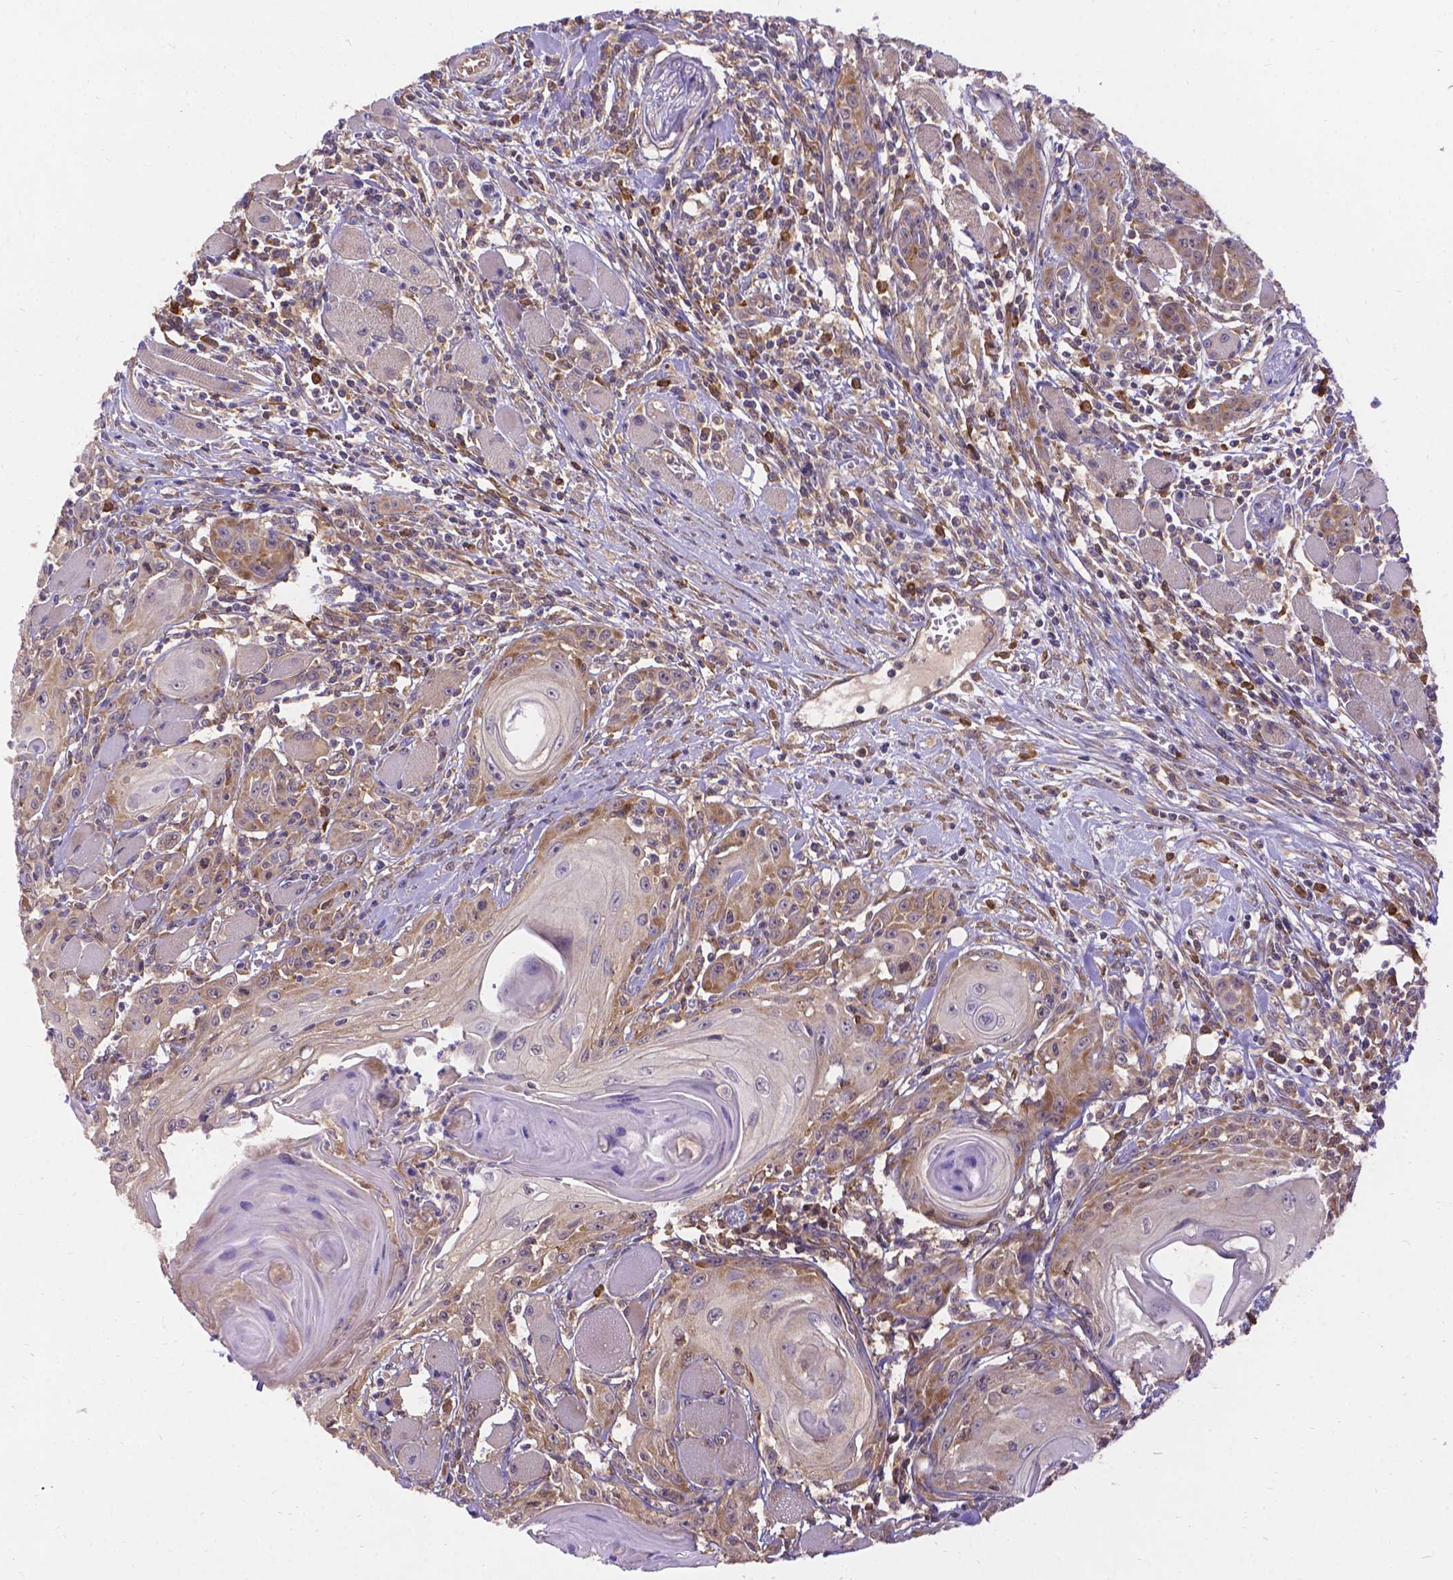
{"staining": {"intensity": "moderate", "quantity": "25%-75%", "location": "cytoplasmic/membranous"}, "tissue": "head and neck cancer", "cell_type": "Tumor cells", "image_type": "cancer", "snomed": [{"axis": "morphology", "description": "Squamous cell carcinoma, NOS"}, {"axis": "topography", "description": "Head-Neck"}], "caption": "High-power microscopy captured an immunohistochemistry photomicrograph of head and neck squamous cell carcinoma, revealing moderate cytoplasmic/membranous expression in approximately 25%-75% of tumor cells.", "gene": "DENND6A", "patient": {"sex": "female", "age": 80}}